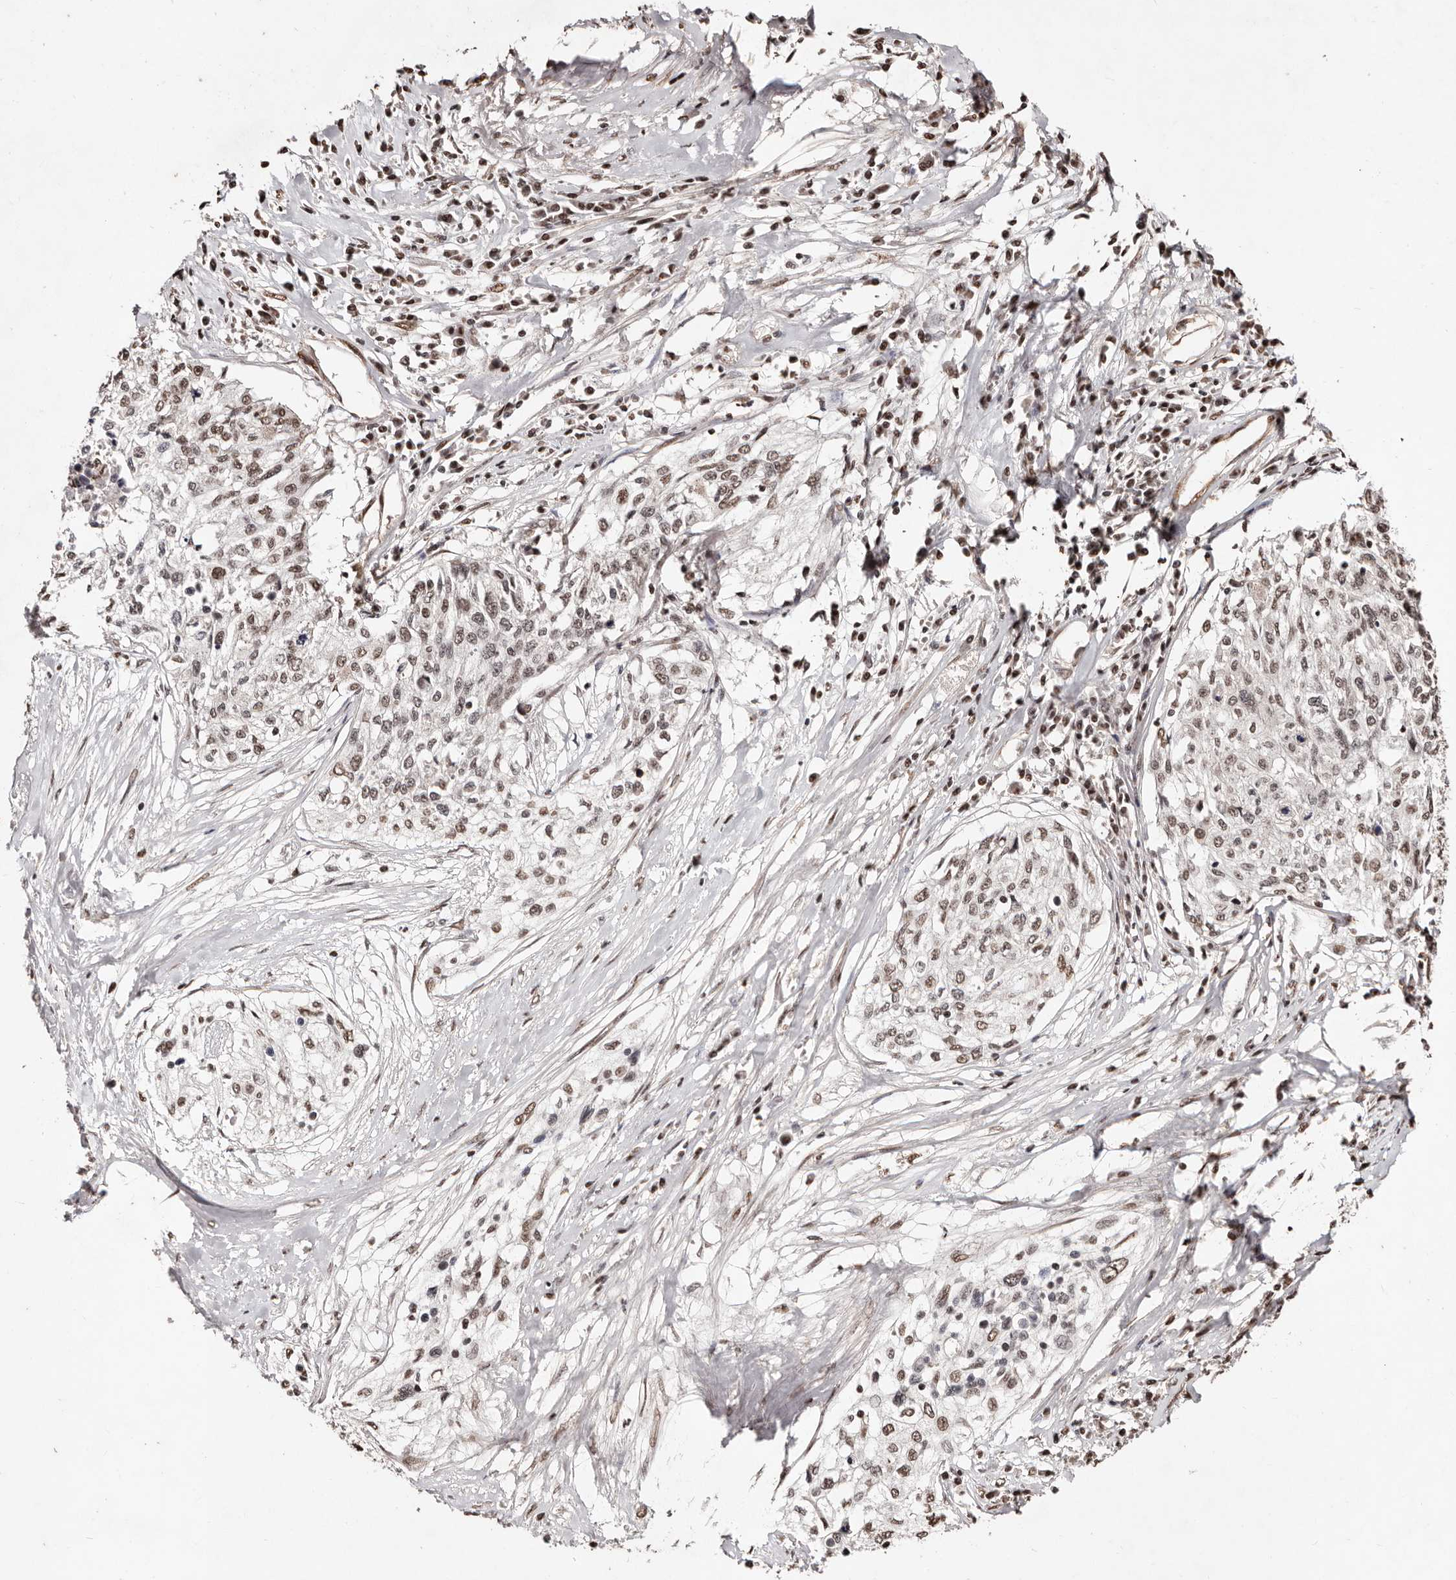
{"staining": {"intensity": "weak", "quantity": ">75%", "location": "nuclear"}, "tissue": "cervical cancer", "cell_type": "Tumor cells", "image_type": "cancer", "snomed": [{"axis": "morphology", "description": "Squamous cell carcinoma, NOS"}, {"axis": "topography", "description": "Cervix"}], "caption": "Immunohistochemistry (IHC) of cervical squamous cell carcinoma displays low levels of weak nuclear expression in approximately >75% of tumor cells.", "gene": "BICRAL", "patient": {"sex": "female", "age": 57}}